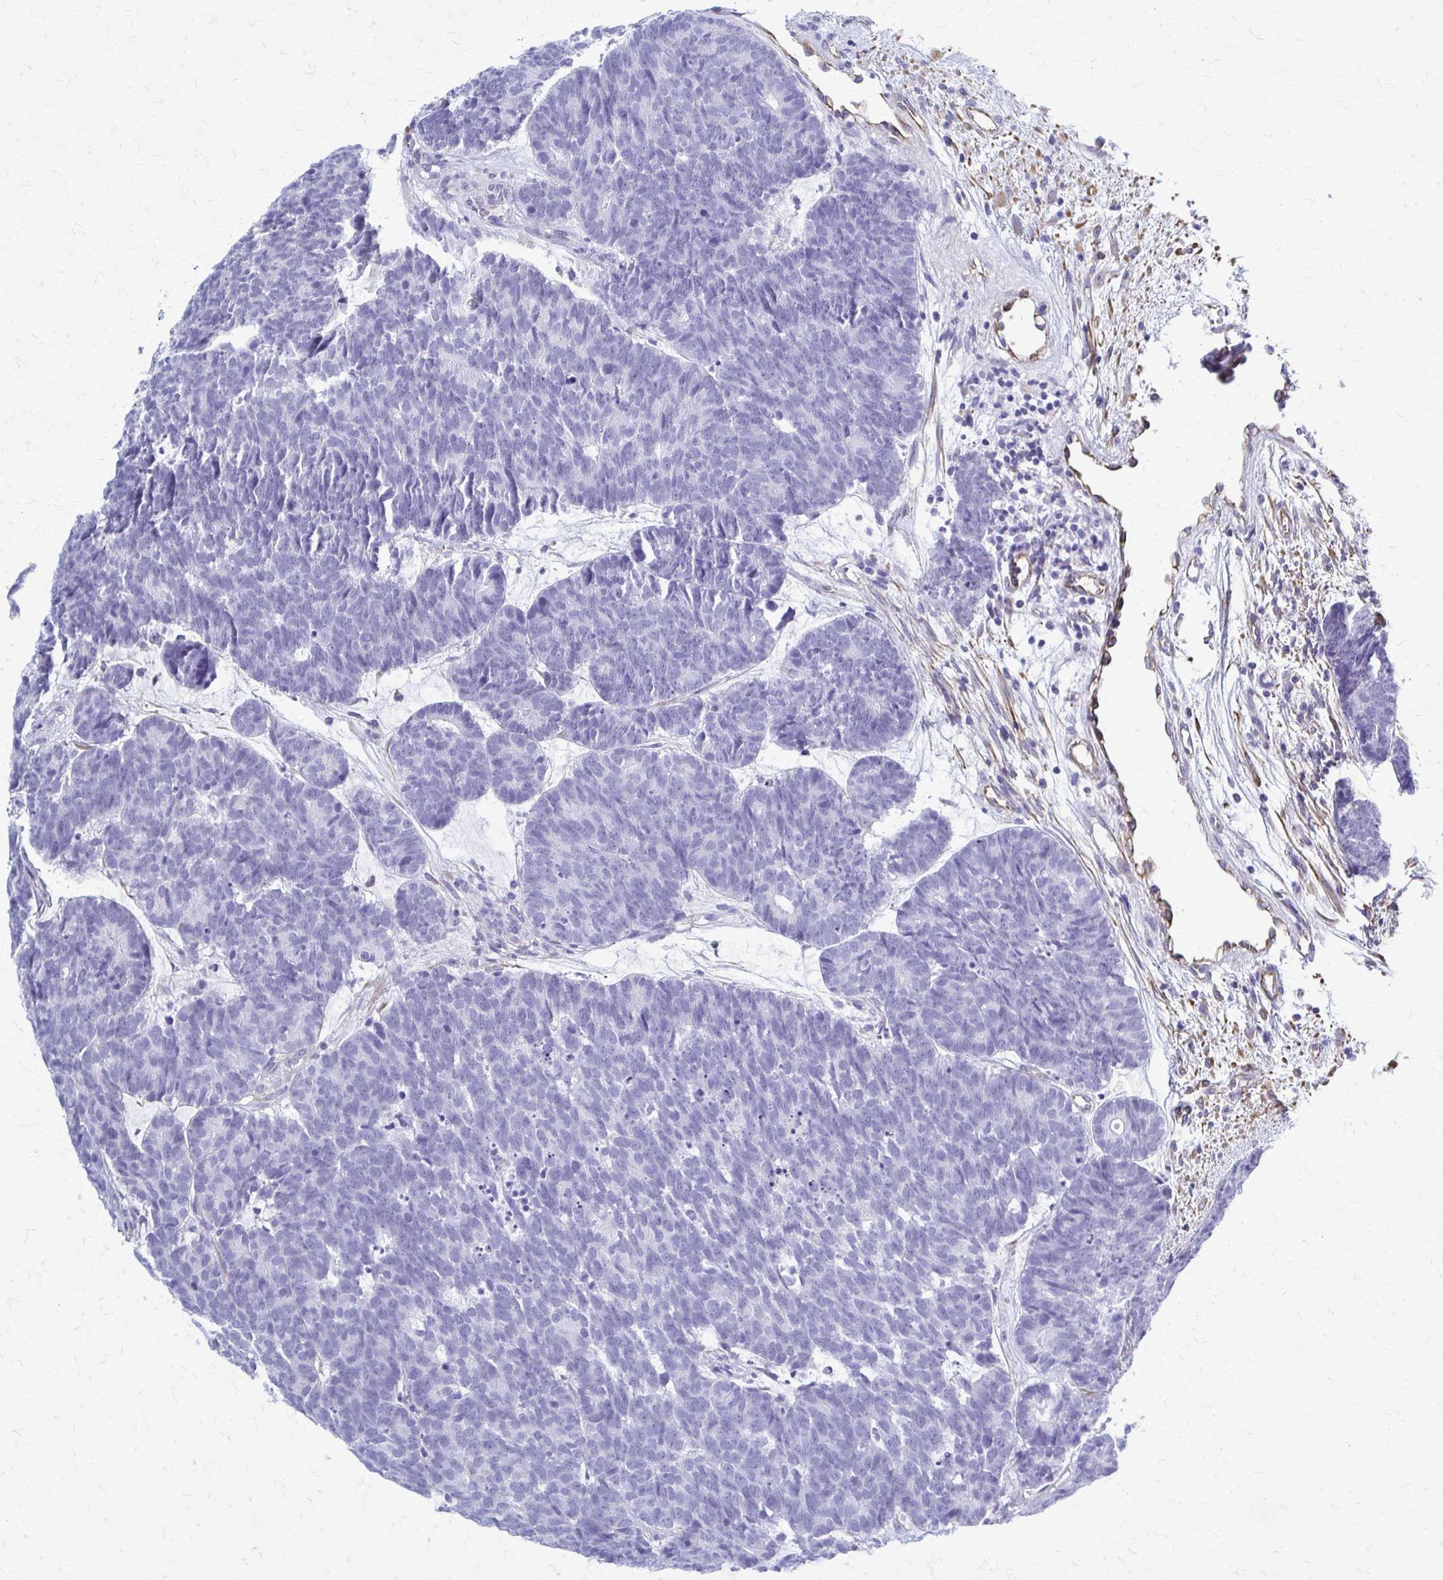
{"staining": {"intensity": "negative", "quantity": "none", "location": "none"}, "tissue": "head and neck cancer", "cell_type": "Tumor cells", "image_type": "cancer", "snomed": [{"axis": "morphology", "description": "Adenocarcinoma, NOS"}, {"axis": "topography", "description": "Head-Neck"}], "caption": "The micrograph demonstrates no staining of tumor cells in head and neck adenocarcinoma.", "gene": "GFAP", "patient": {"sex": "female", "age": 81}}